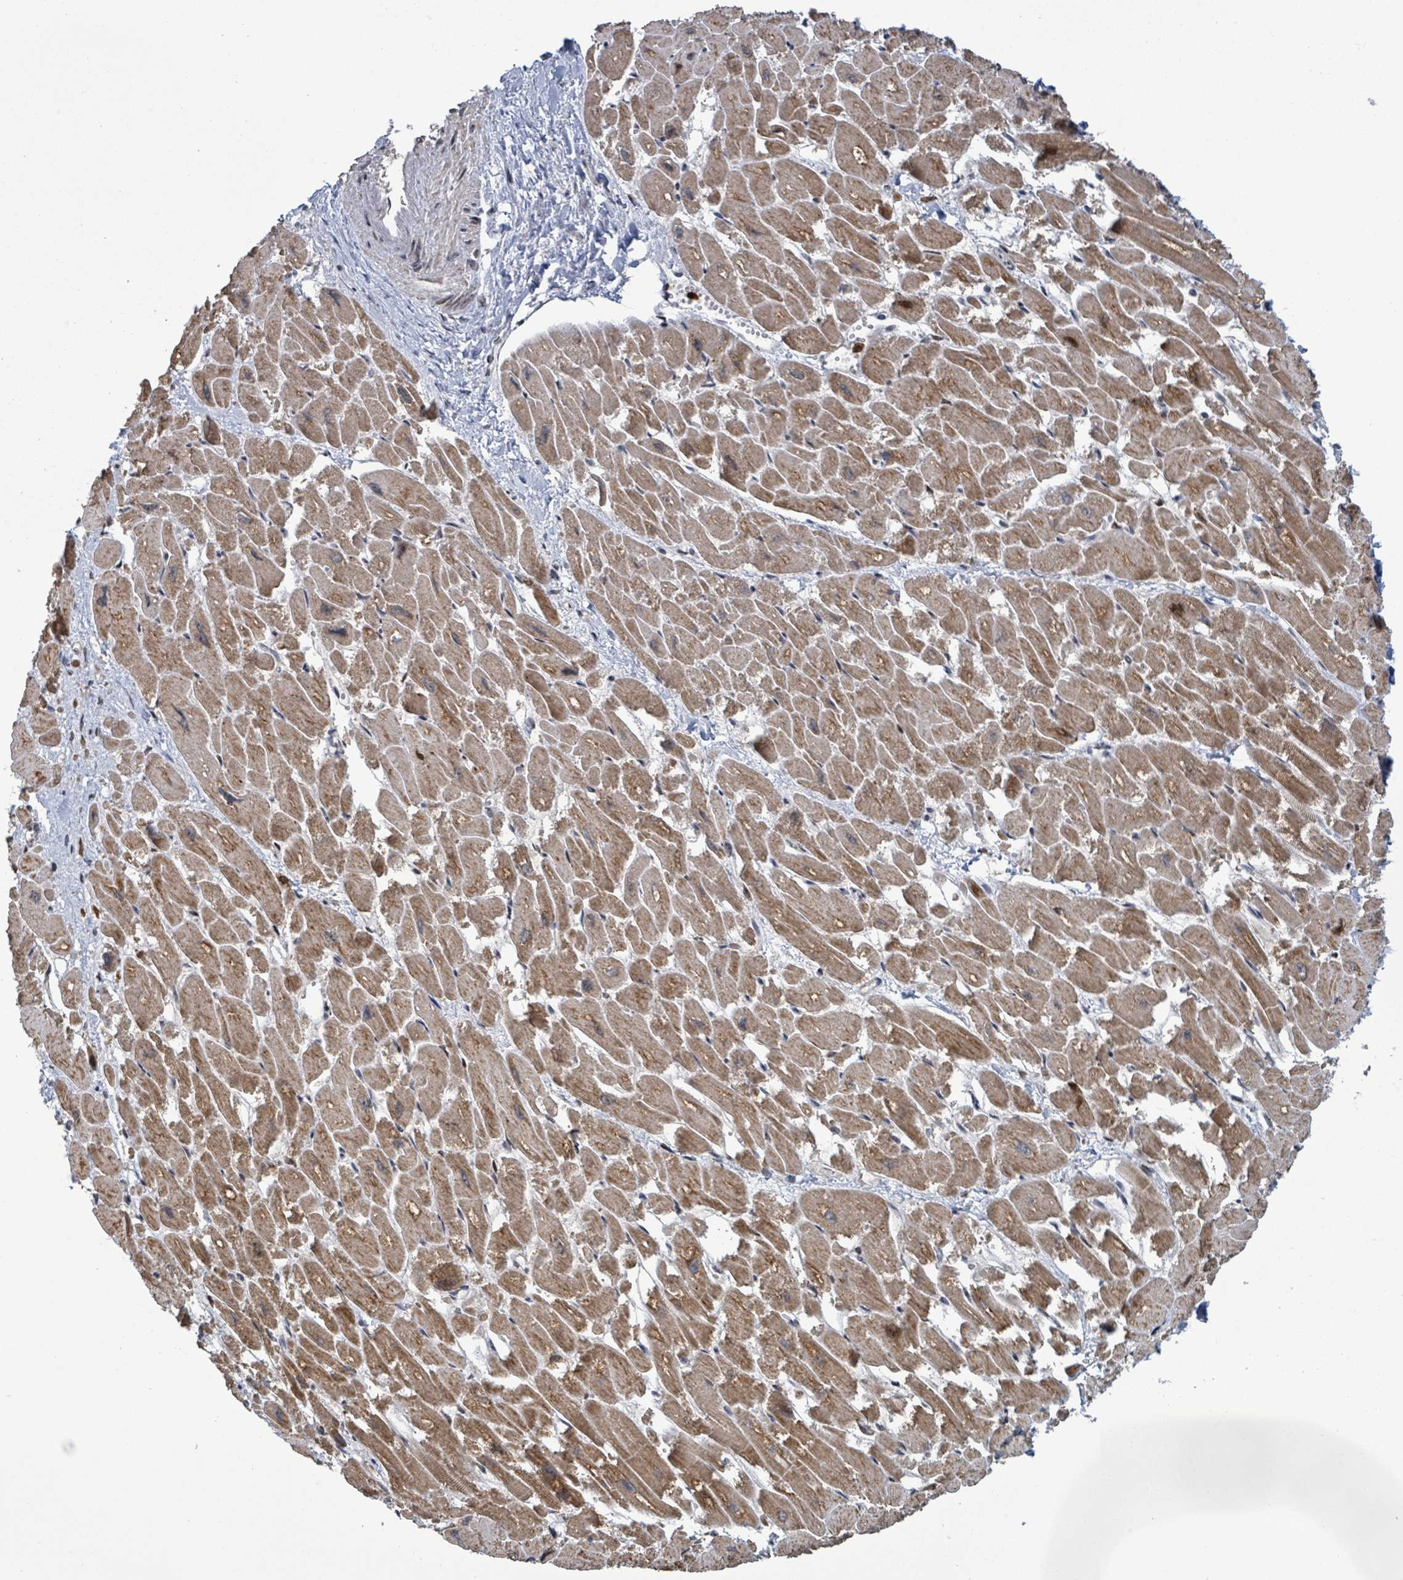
{"staining": {"intensity": "moderate", "quantity": ">75%", "location": "cytoplasmic/membranous"}, "tissue": "heart muscle", "cell_type": "Cardiomyocytes", "image_type": "normal", "snomed": [{"axis": "morphology", "description": "Normal tissue, NOS"}, {"axis": "topography", "description": "Heart"}], "caption": "High-power microscopy captured an immunohistochemistry micrograph of benign heart muscle, revealing moderate cytoplasmic/membranous expression in approximately >75% of cardiomyocytes.", "gene": "COQ6", "patient": {"sex": "male", "age": 54}}